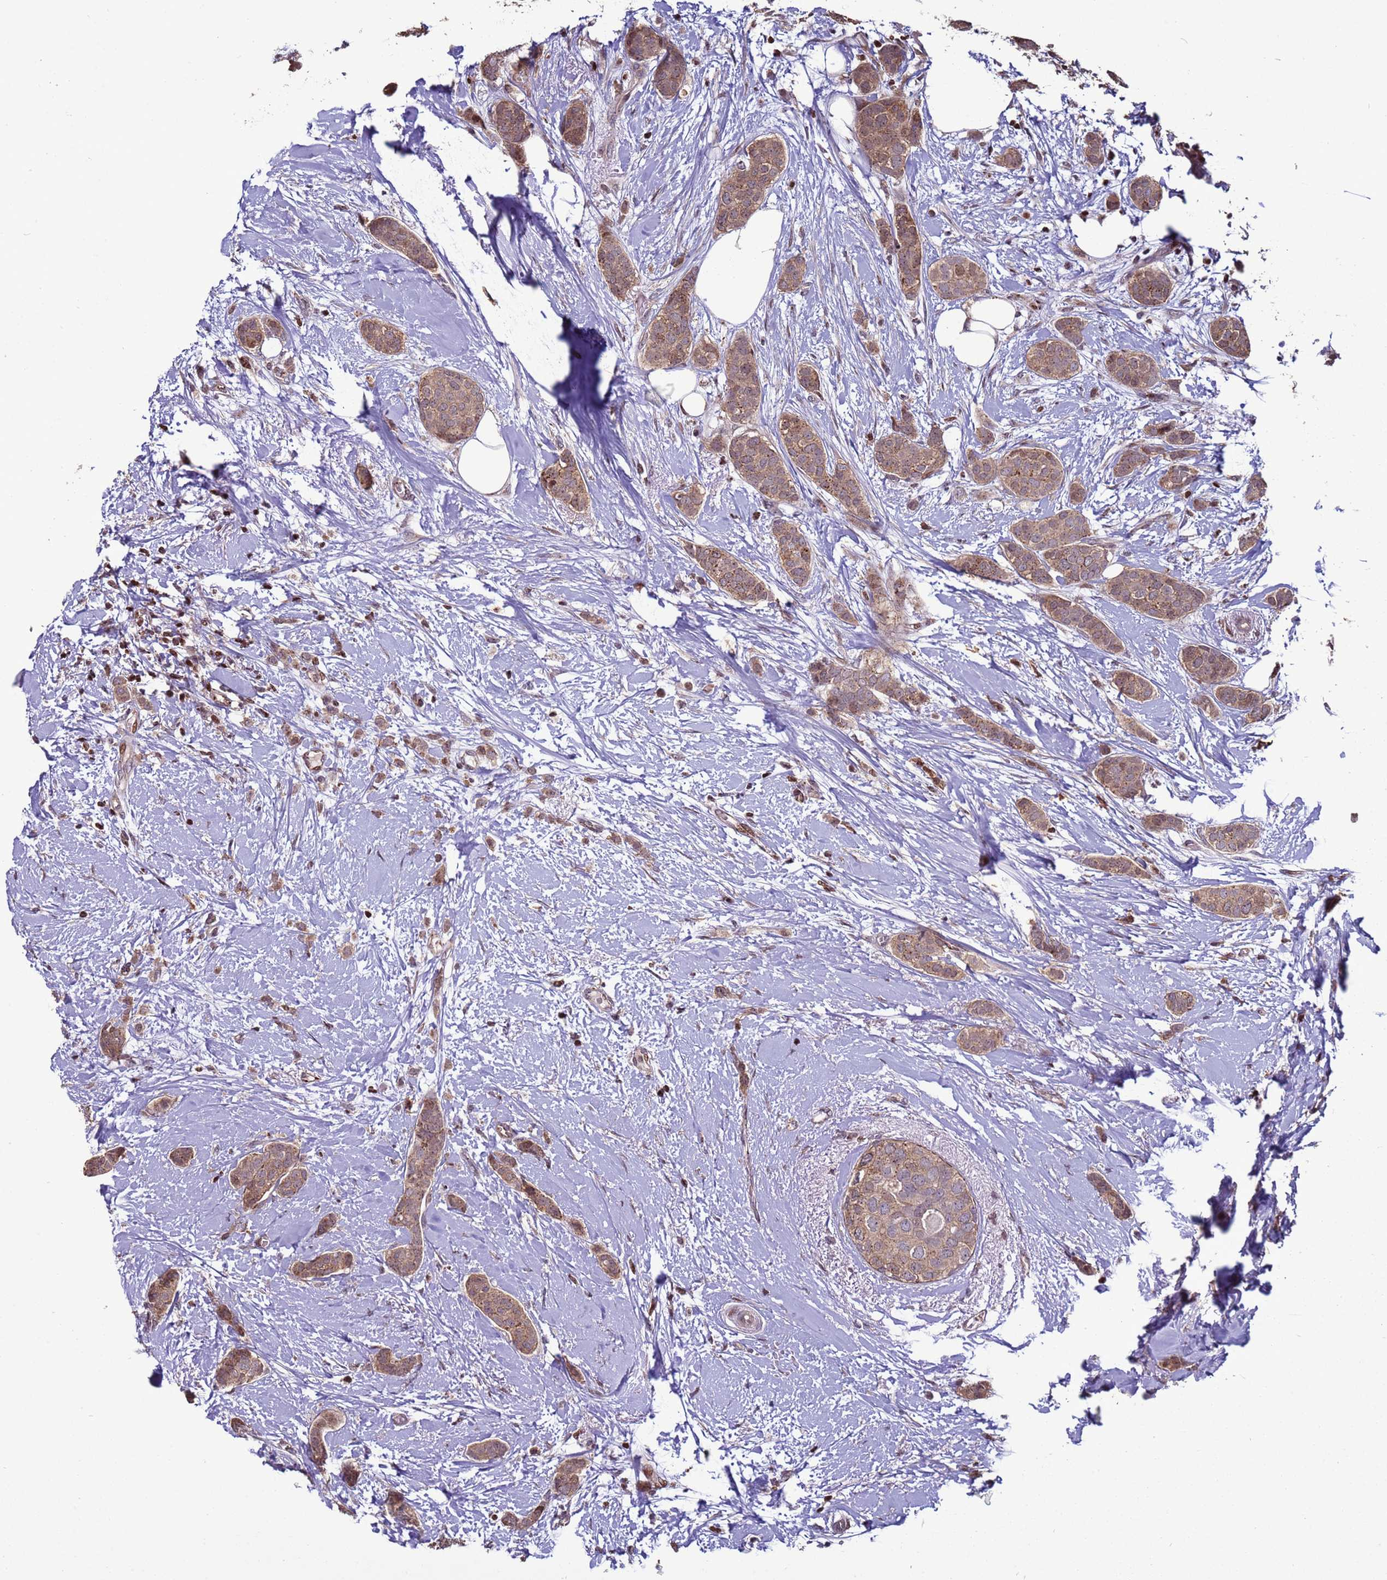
{"staining": {"intensity": "moderate", "quantity": ">75%", "location": "cytoplasmic/membranous"}, "tissue": "breast cancer", "cell_type": "Tumor cells", "image_type": "cancer", "snomed": [{"axis": "morphology", "description": "Duct carcinoma"}, {"axis": "topography", "description": "Breast"}], "caption": "A medium amount of moderate cytoplasmic/membranous staining is present in about >75% of tumor cells in intraductal carcinoma (breast) tissue.", "gene": "HGH1", "patient": {"sex": "female", "age": 72}}